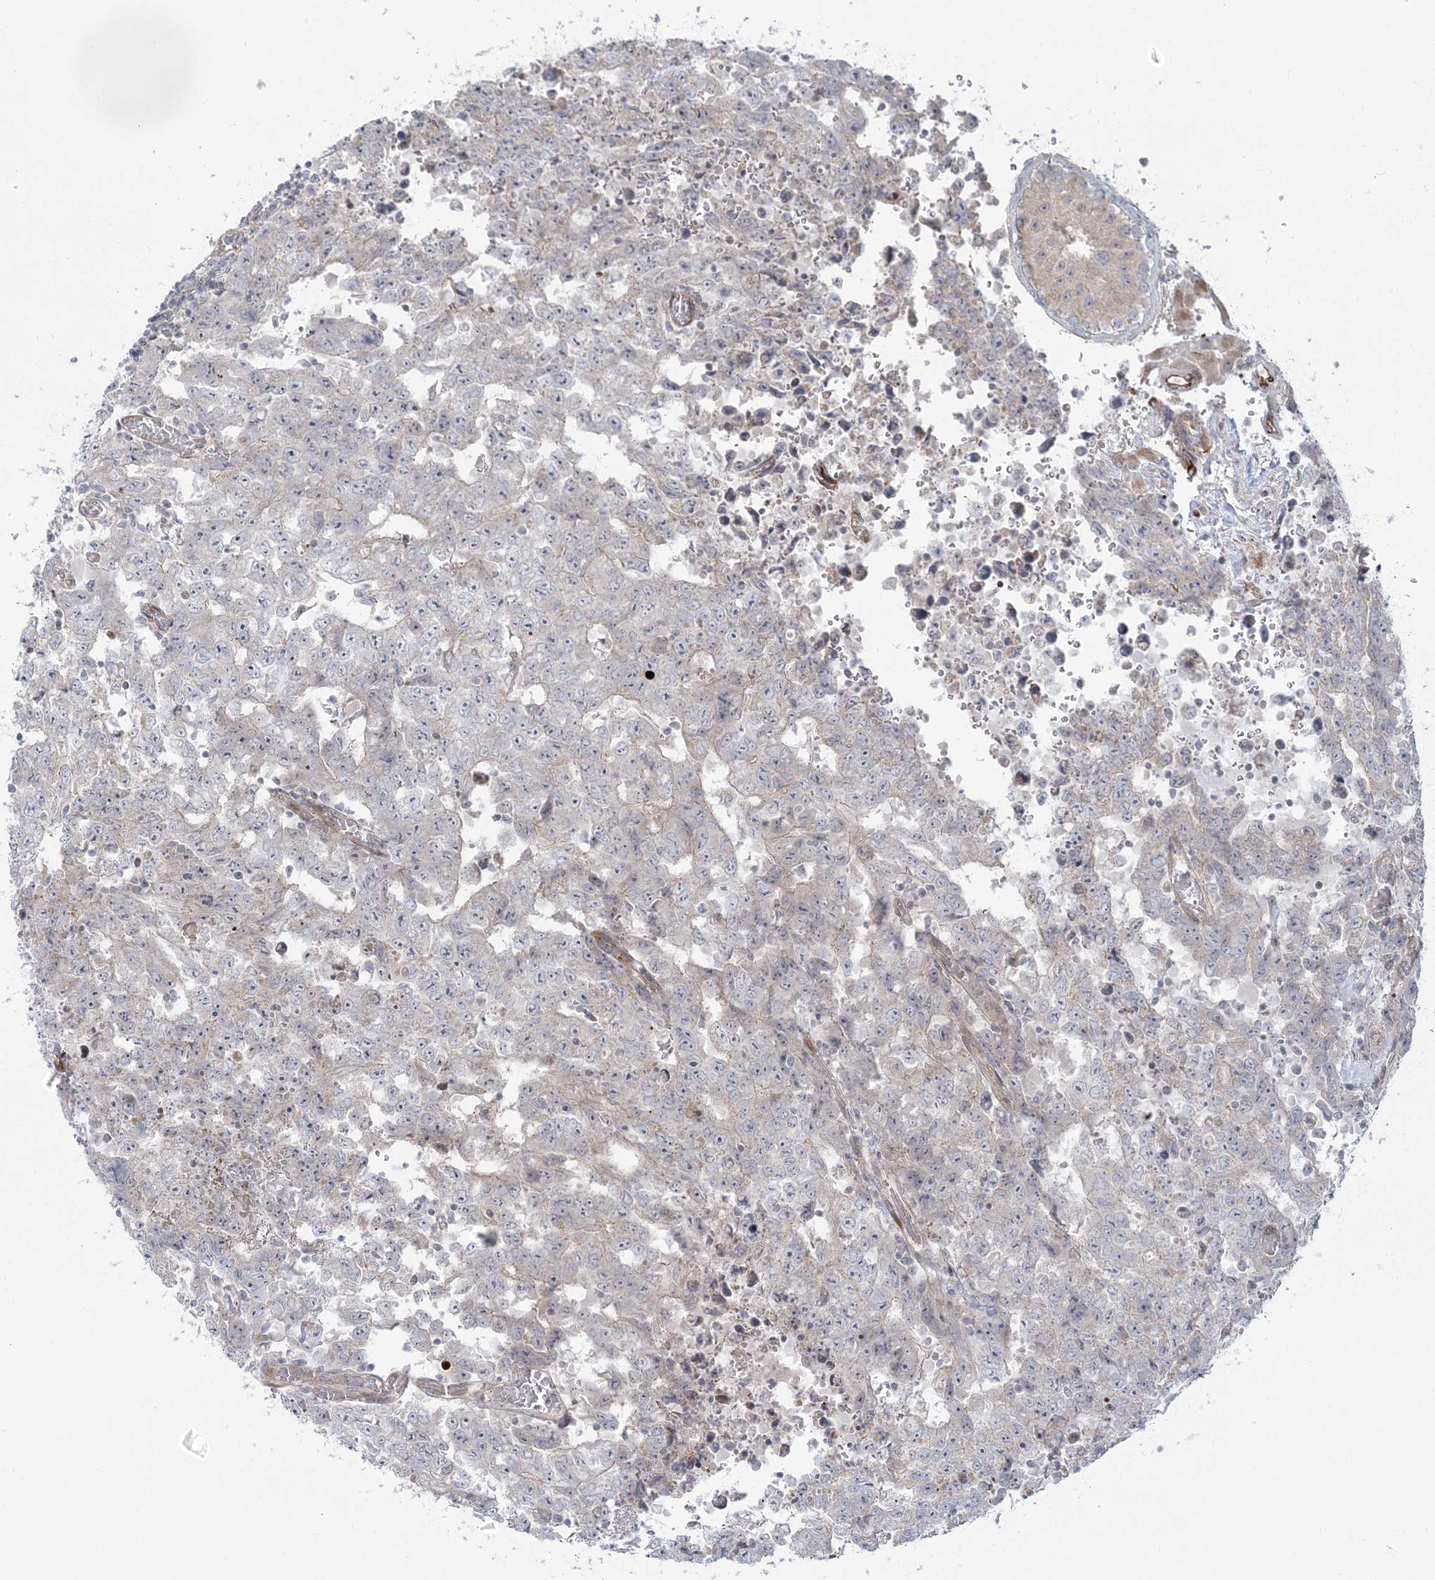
{"staining": {"intensity": "negative", "quantity": "none", "location": "none"}, "tissue": "testis cancer", "cell_type": "Tumor cells", "image_type": "cancer", "snomed": [{"axis": "morphology", "description": "Carcinoma, Embryonal, NOS"}, {"axis": "topography", "description": "Testis"}], "caption": "Micrograph shows no significant protein staining in tumor cells of testis embryonal carcinoma.", "gene": "NUDT9", "patient": {"sex": "male", "age": 26}}